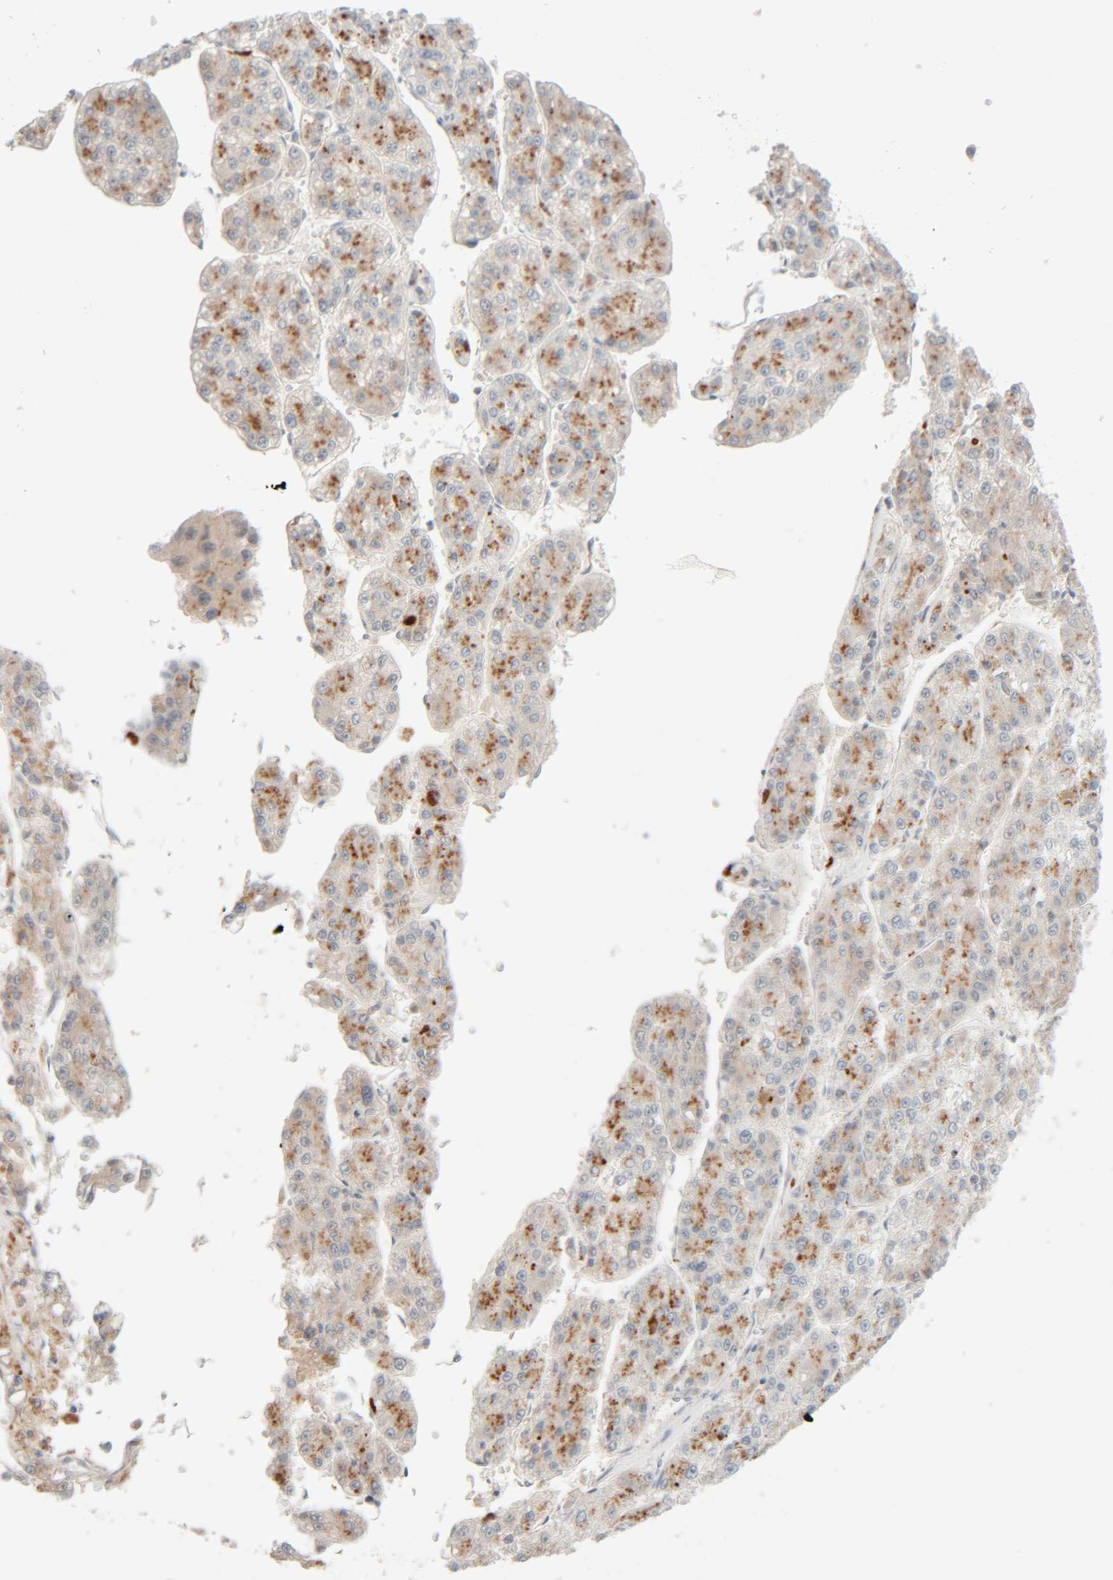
{"staining": {"intensity": "moderate", "quantity": "25%-75%", "location": "cytoplasmic/membranous"}, "tissue": "liver cancer", "cell_type": "Tumor cells", "image_type": "cancer", "snomed": [{"axis": "morphology", "description": "Carcinoma, Hepatocellular, NOS"}, {"axis": "topography", "description": "Liver"}], "caption": "Immunohistochemical staining of human liver hepatocellular carcinoma shows medium levels of moderate cytoplasmic/membranous positivity in about 25%-75% of tumor cells.", "gene": "CHKA", "patient": {"sex": "female", "age": 73}}